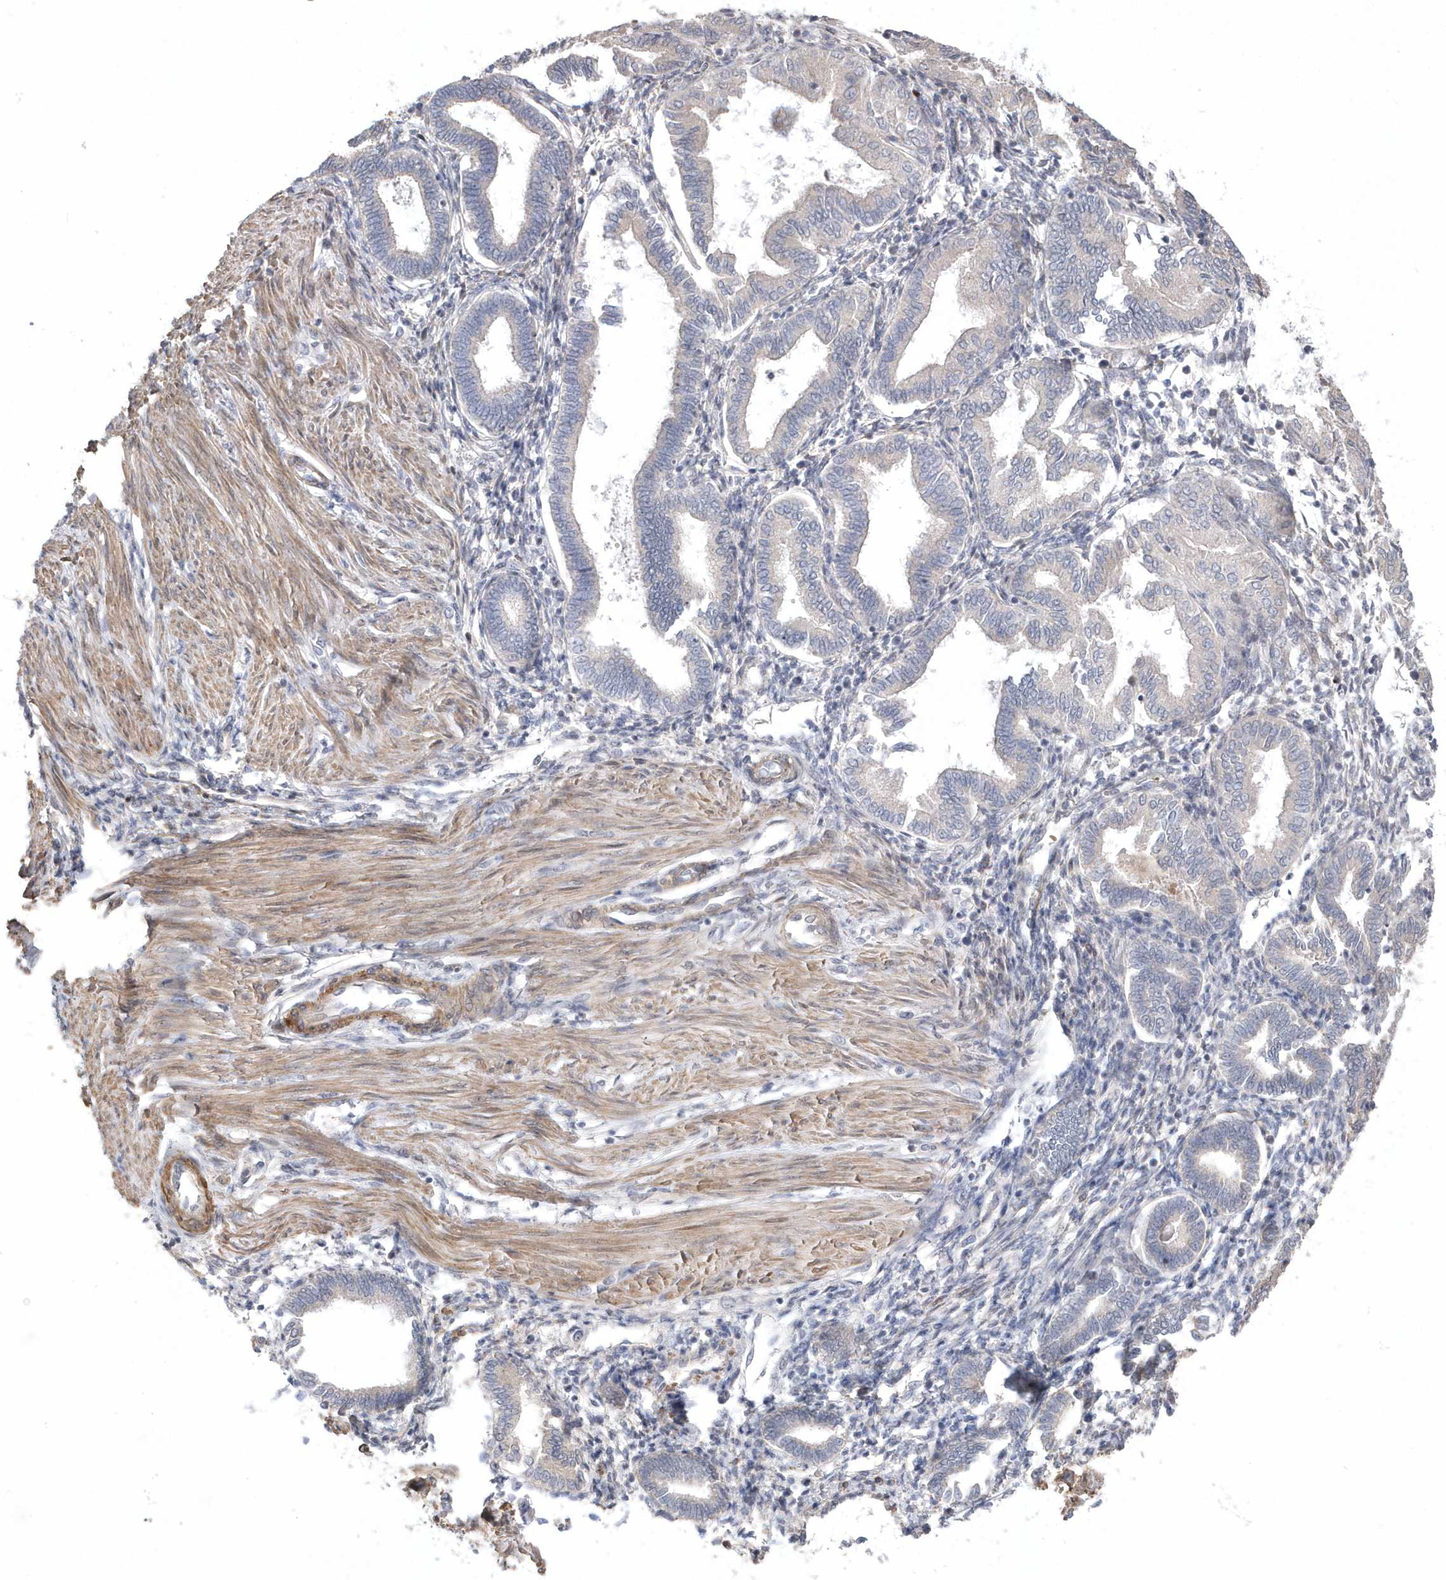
{"staining": {"intensity": "negative", "quantity": "none", "location": "none"}, "tissue": "endometrium", "cell_type": "Cells in endometrial stroma", "image_type": "normal", "snomed": [{"axis": "morphology", "description": "Normal tissue, NOS"}, {"axis": "topography", "description": "Endometrium"}], "caption": "Photomicrograph shows no significant protein positivity in cells in endometrial stroma of unremarkable endometrium. (Stains: DAB immunohistochemistry (IHC) with hematoxylin counter stain, Microscopy: brightfield microscopy at high magnification).", "gene": "GTPBP6", "patient": {"sex": "female", "age": 53}}